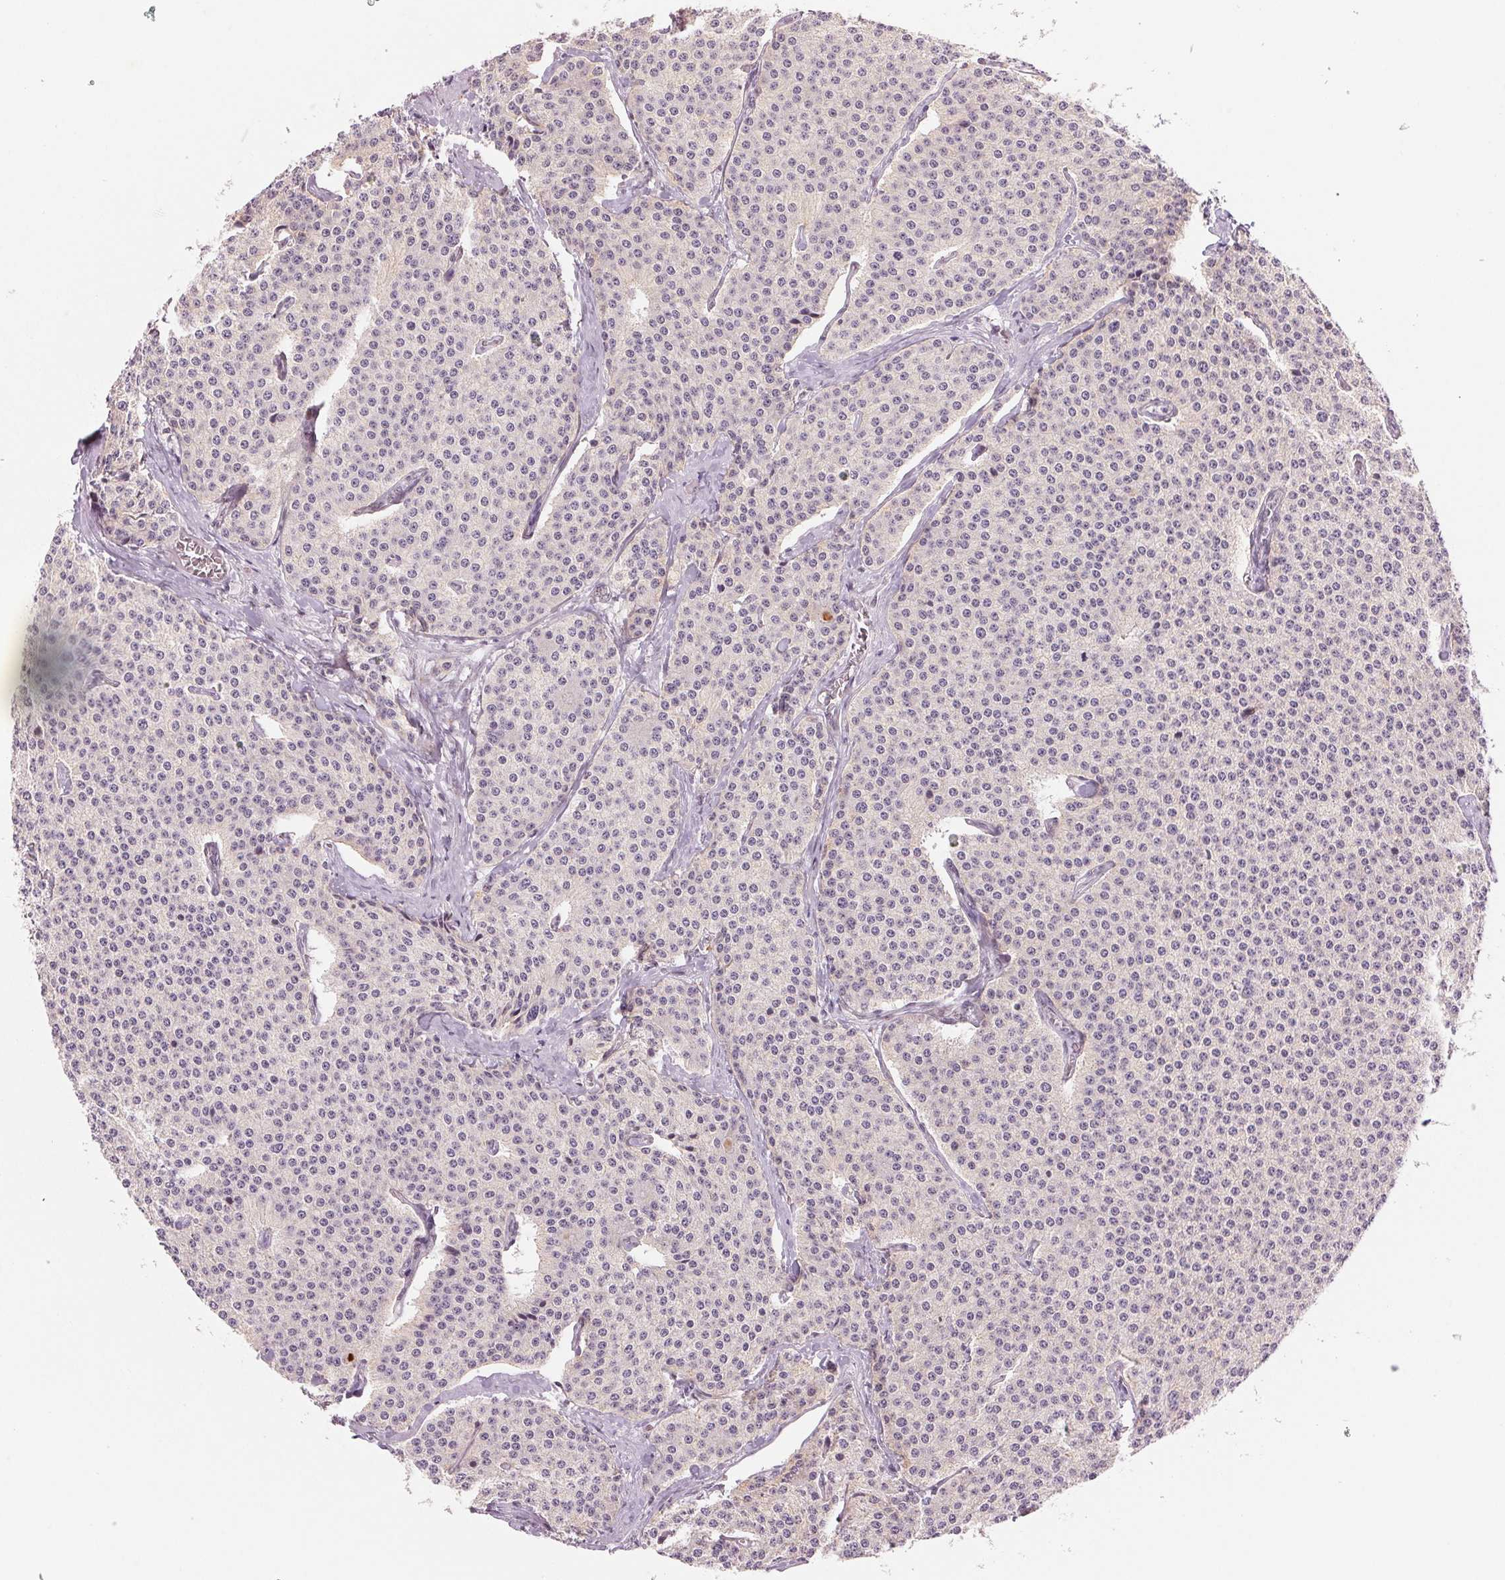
{"staining": {"intensity": "negative", "quantity": "none", "location": "none"}, "tissue": "carcinoid", "cell_type": "Tumor cells", "image_type": "cancer", "snomed": [{"axis": "morphology", "description": "Carcinoid, malignant, NOS"}, {"axis": "topography", "description": "Small intestine"}], "caption": "Tumor cells are negative for protein expression in human carcinoid.", "gene": "ARHGAP32", "patient": {"sex": "female", "age": 64}}